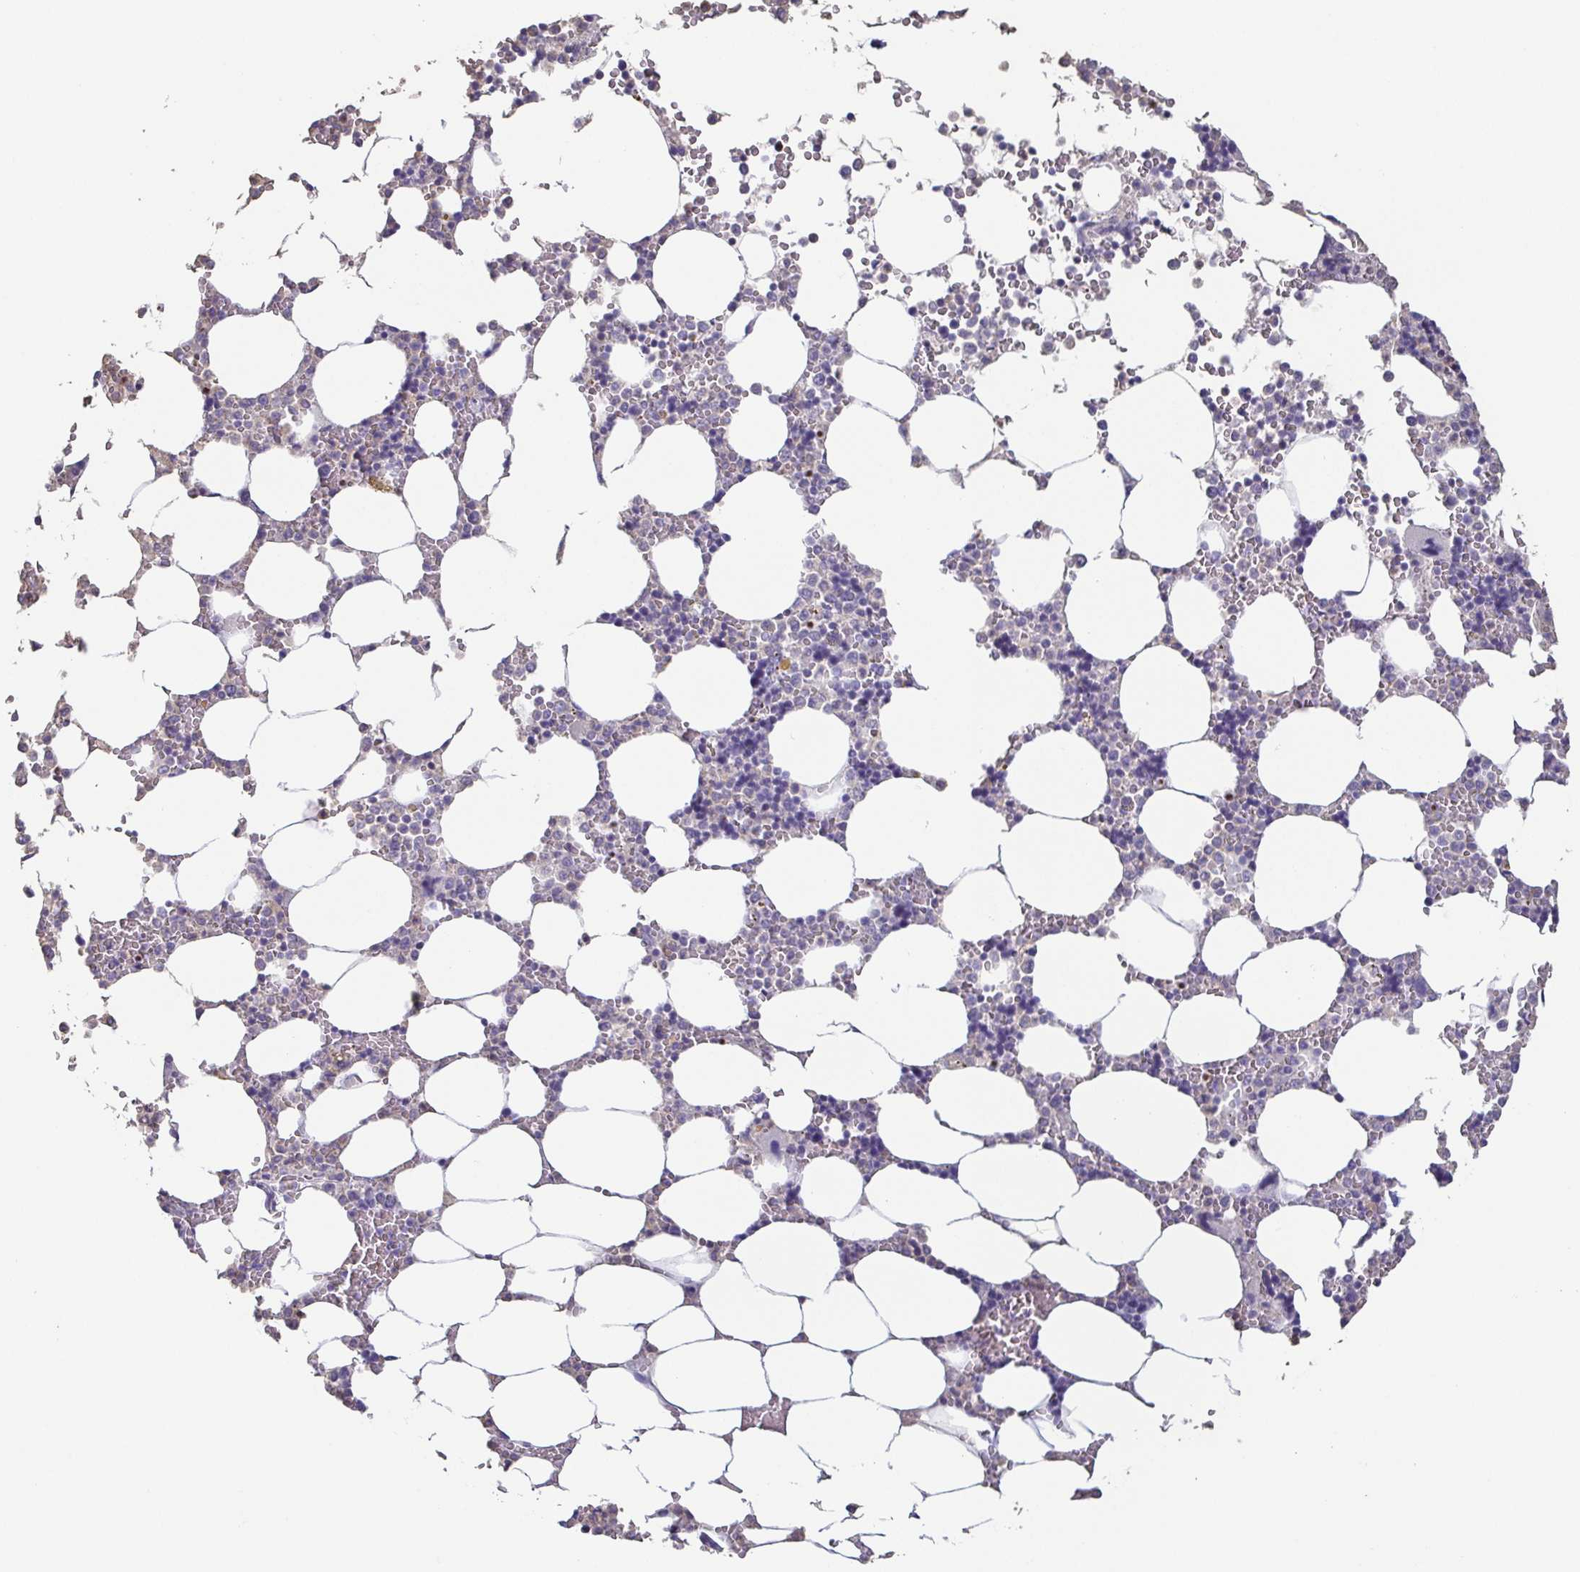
{"staining": {"intensity": "negative", "quantity": "none", "location": "none"}, "tissue": "bone marrow", "cell_type": "Hematopoietic cells", "image_type": "normal", "snomed": [{"axis": "morphology", "description": "Normal tissue, NOS"}, {"axis": "topography", "description": "Bone marrow"}], "caption": "High magnification brightfield microscopy of normal bone marrow stained with DAB (3,3'-diaminobenzidine) (brown) and counterstained with hematoxylin (blue): hematopoietic cells show no significant expression.", "gene": "BPIFA2", "patient": {"sex": "male", "age": 64}}